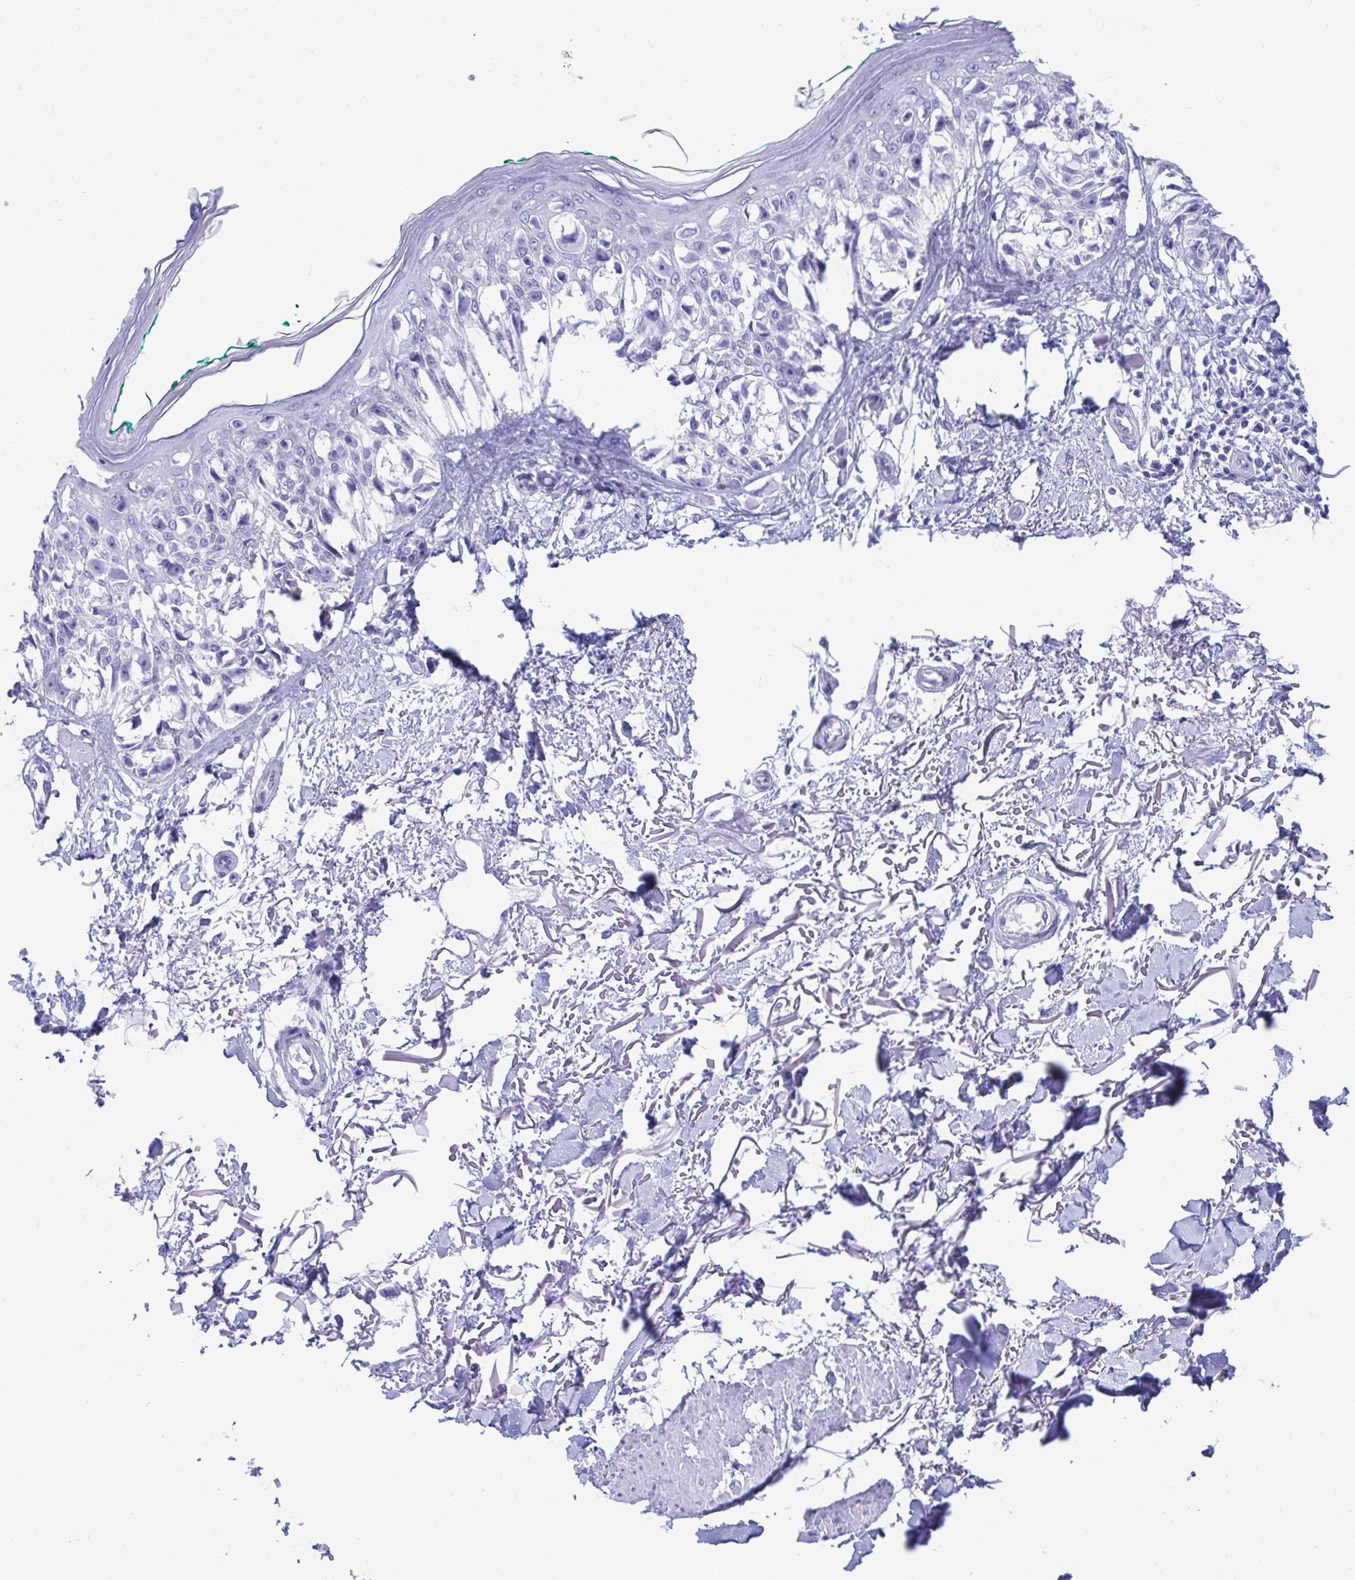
{"staining": {"intensity": "negative", "quantity": "none", "location": "none"}, "tissue": "melanoma", "cell_type": "Tumor cells", "image_type": "cancer", "snomed": [{"axis": "morphology", "description": "Malignant melanoma, NOS"}, {"axis": "topography", "description": "Skin"}], "caption": "Tumor cells show no significant protein positivity in malignant melanoma.", "gene": "SHISA8", "patient": {"sex": "male", "age": 73}}